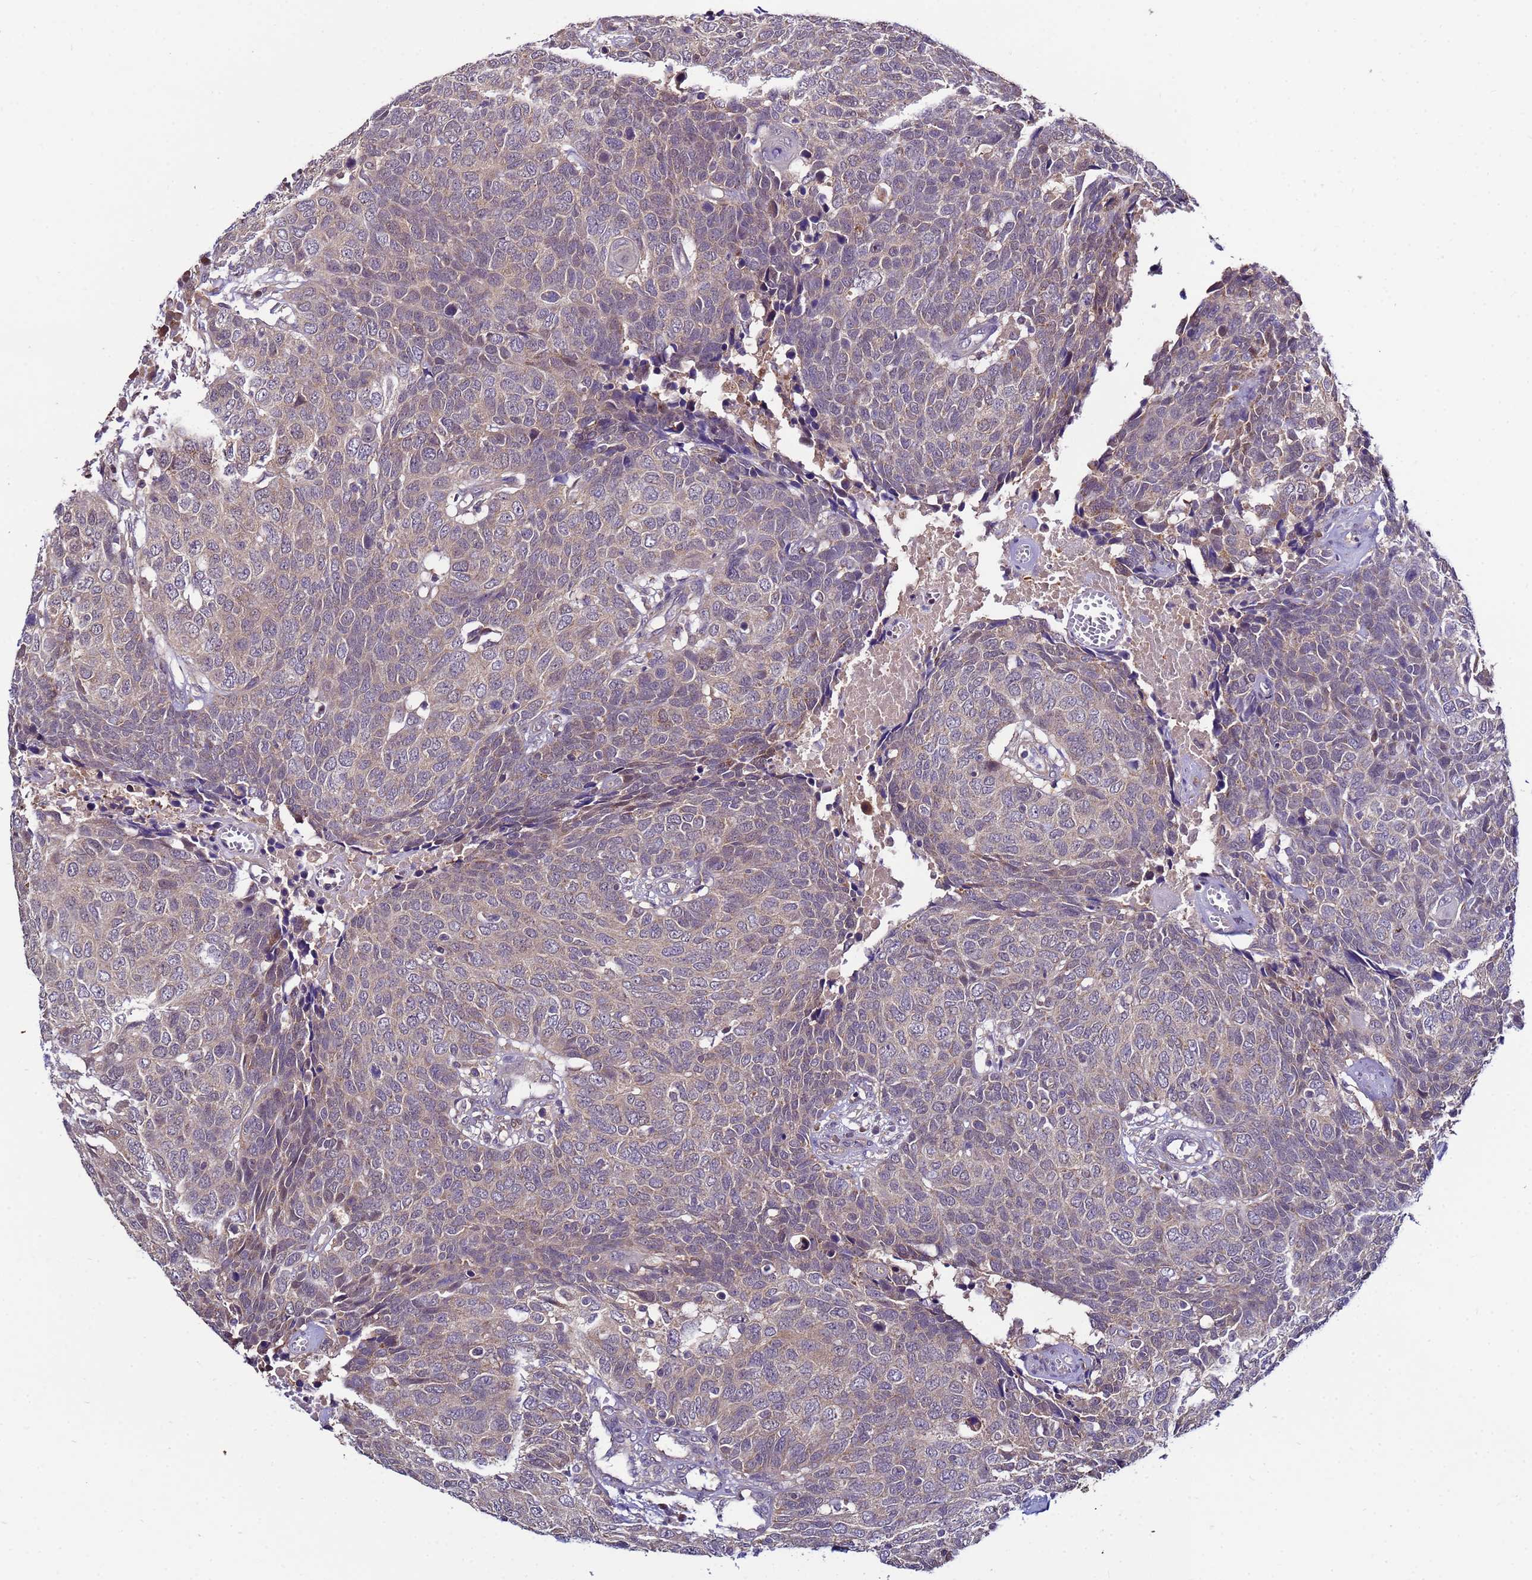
{"staining": {"intensity": "weak", "quantity": "<25%", "location": "cytoplasmic/membranous"}, "tissue": "head and neck cancer", "cell_type": "Tumor cells", "image_type": "cancer", "snomed": [{"axis": "morphology", "description": "Squamous cell carcinoma, NOS"}, {"axis": "topography", "description": "Head-Neck"}], "caption": "A high-resolution photomicrograph shows immunohistochemistry staining of head and neck cancer (squamous cell carcinoma), which exhibits no significant positivity in tumor cells.", "gene": "NAXE", "patient": {"sex": "male", "age": 66}}